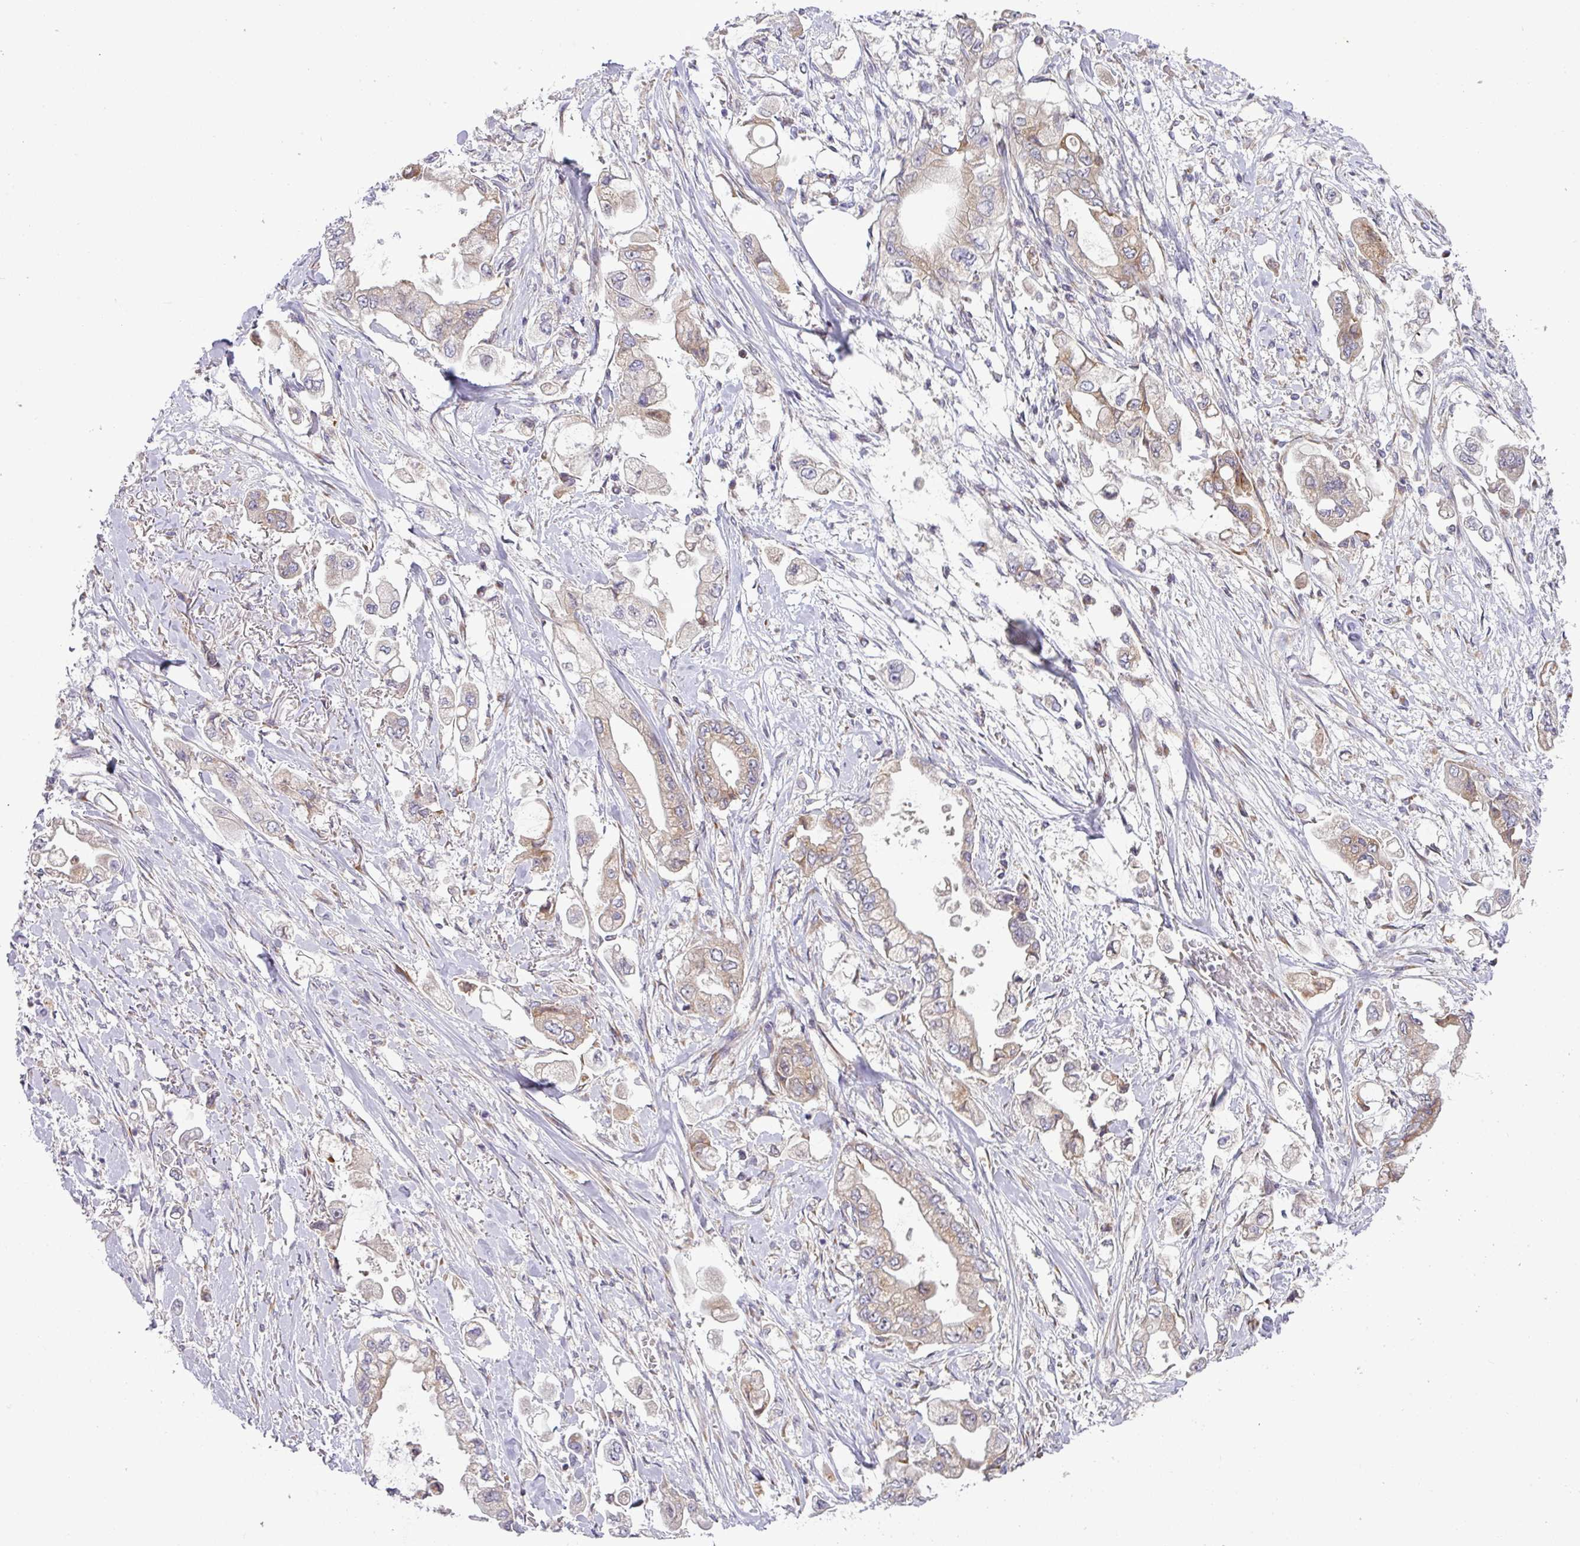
{"staining": {"intensity": "weak", "quantity": "25%-75%", "location": "cytoplasmic/membranous"}, "tissue": "stomach cancer", "cell_type": "Tumor cells", "image_type": "cancer", "snomed": [{"axis": "morphology", "description": "Adenocarcinoma, NOS"}, {"axis": "topography", "description": "Stomach"}], "caption": "Human stomach adenocarcinoma stained with a protein marker displays weak staining in tumor cells.", "gene": "VTI1A", "patient": {"sex": "male", "age": 62}}